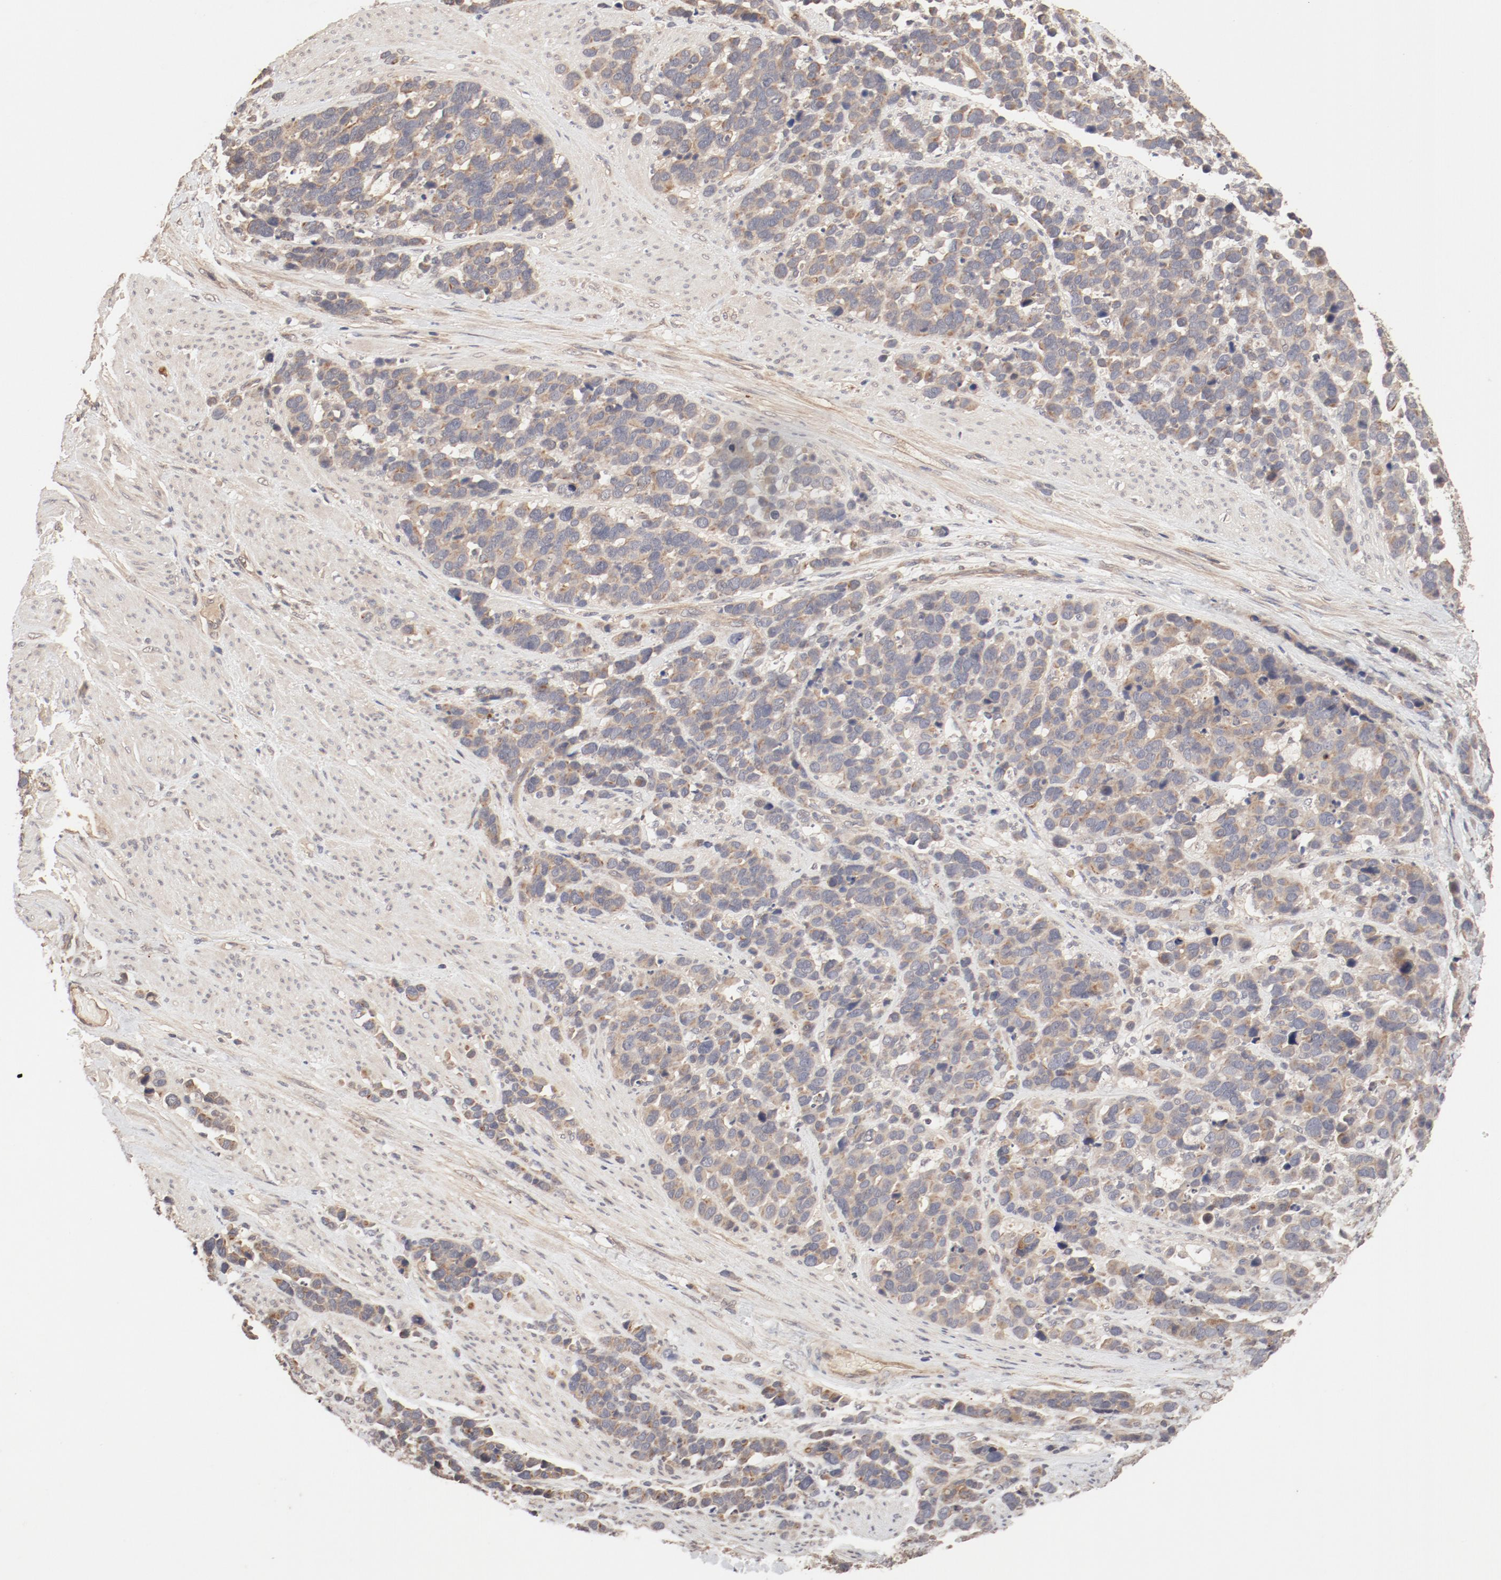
{"staining": {"intensity": "moderate", "quantity": ">75%", "location": "cytoplasmic/membranous"}, "tissue": "stomach cancer", "cell_type": "Tumor cells", "image_type": "cancer", "snomed": [{"axis": "morphology", "description": "Adenocarcinoma, NOS"}, {"axis": "topography", "description": "Stomach, upper"}], "caption": "Immunohistochemistry (IHC) histopathology image of stomach cancer (adenocarcinoma) stained for a protein (brown), which reveals medium levels of moderate cytoplasmic/membranous expression in about >75% of tumor cells.", "gene": "IL3RA", "patient": {"sex": "male", "age": 71}}